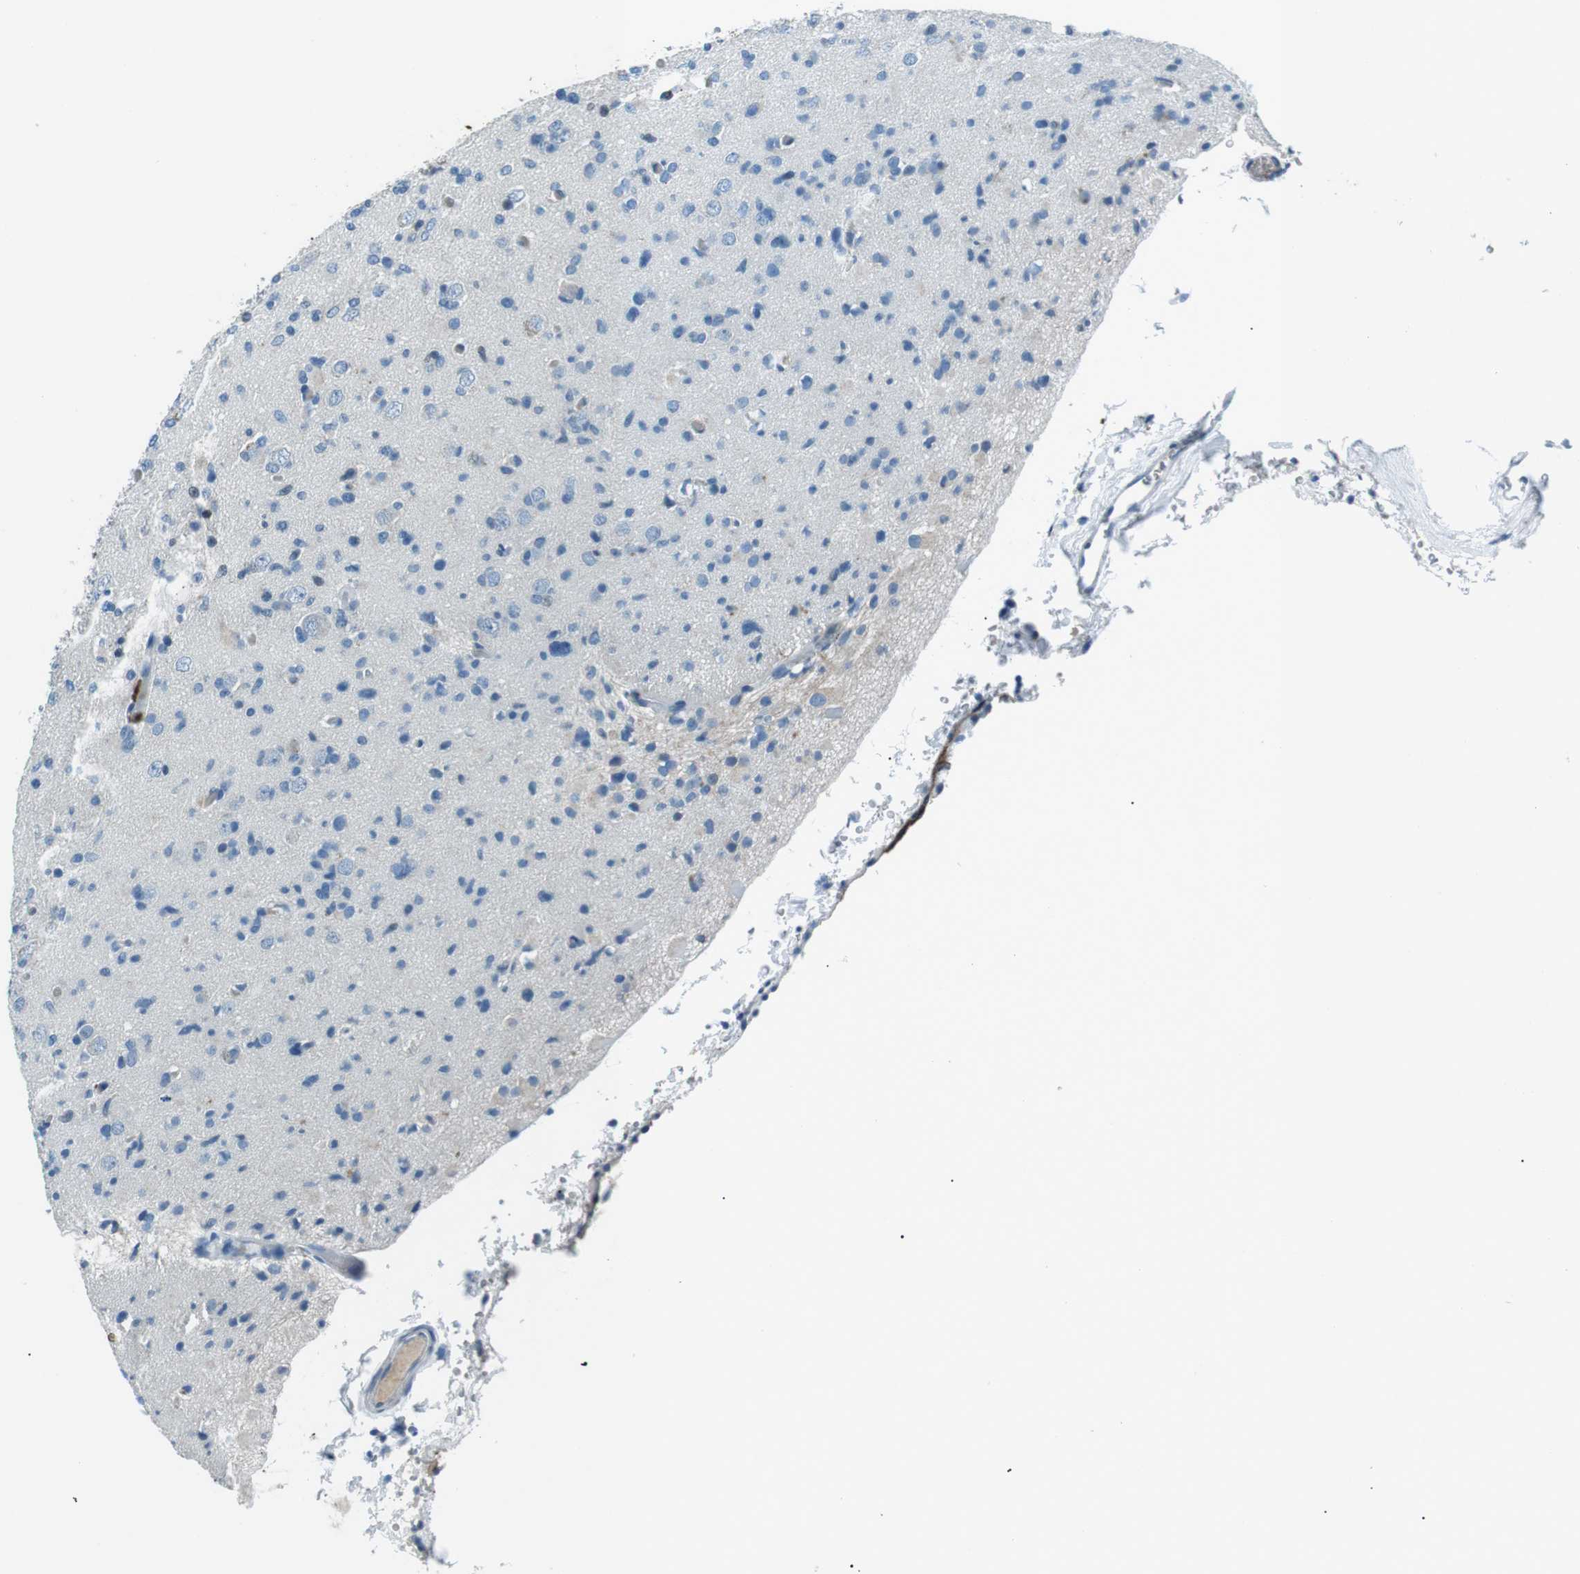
{"staining": {"intensity": "negative", "quantity": "none", "location": "none"}, "tissue": "glioma", "cell_type": "Tumor cells", "image_type": "cancer", "snomed": [{"axis": "morphology", "description": "Glioma, malignant, Low grade"}, {"axis": "topography", "description": "Brain"}], "caption": "High magnification brightfield microscopy of glioma stained with DAB (3,3'-diaminobenzidine) (brown) and counterstained with hematoxylin (blue): tumor cells show no significant expression. Nuclei are stained in blue.", "gene": "ST6GAL1", "patient": {"sex": "female", "age": 22}}